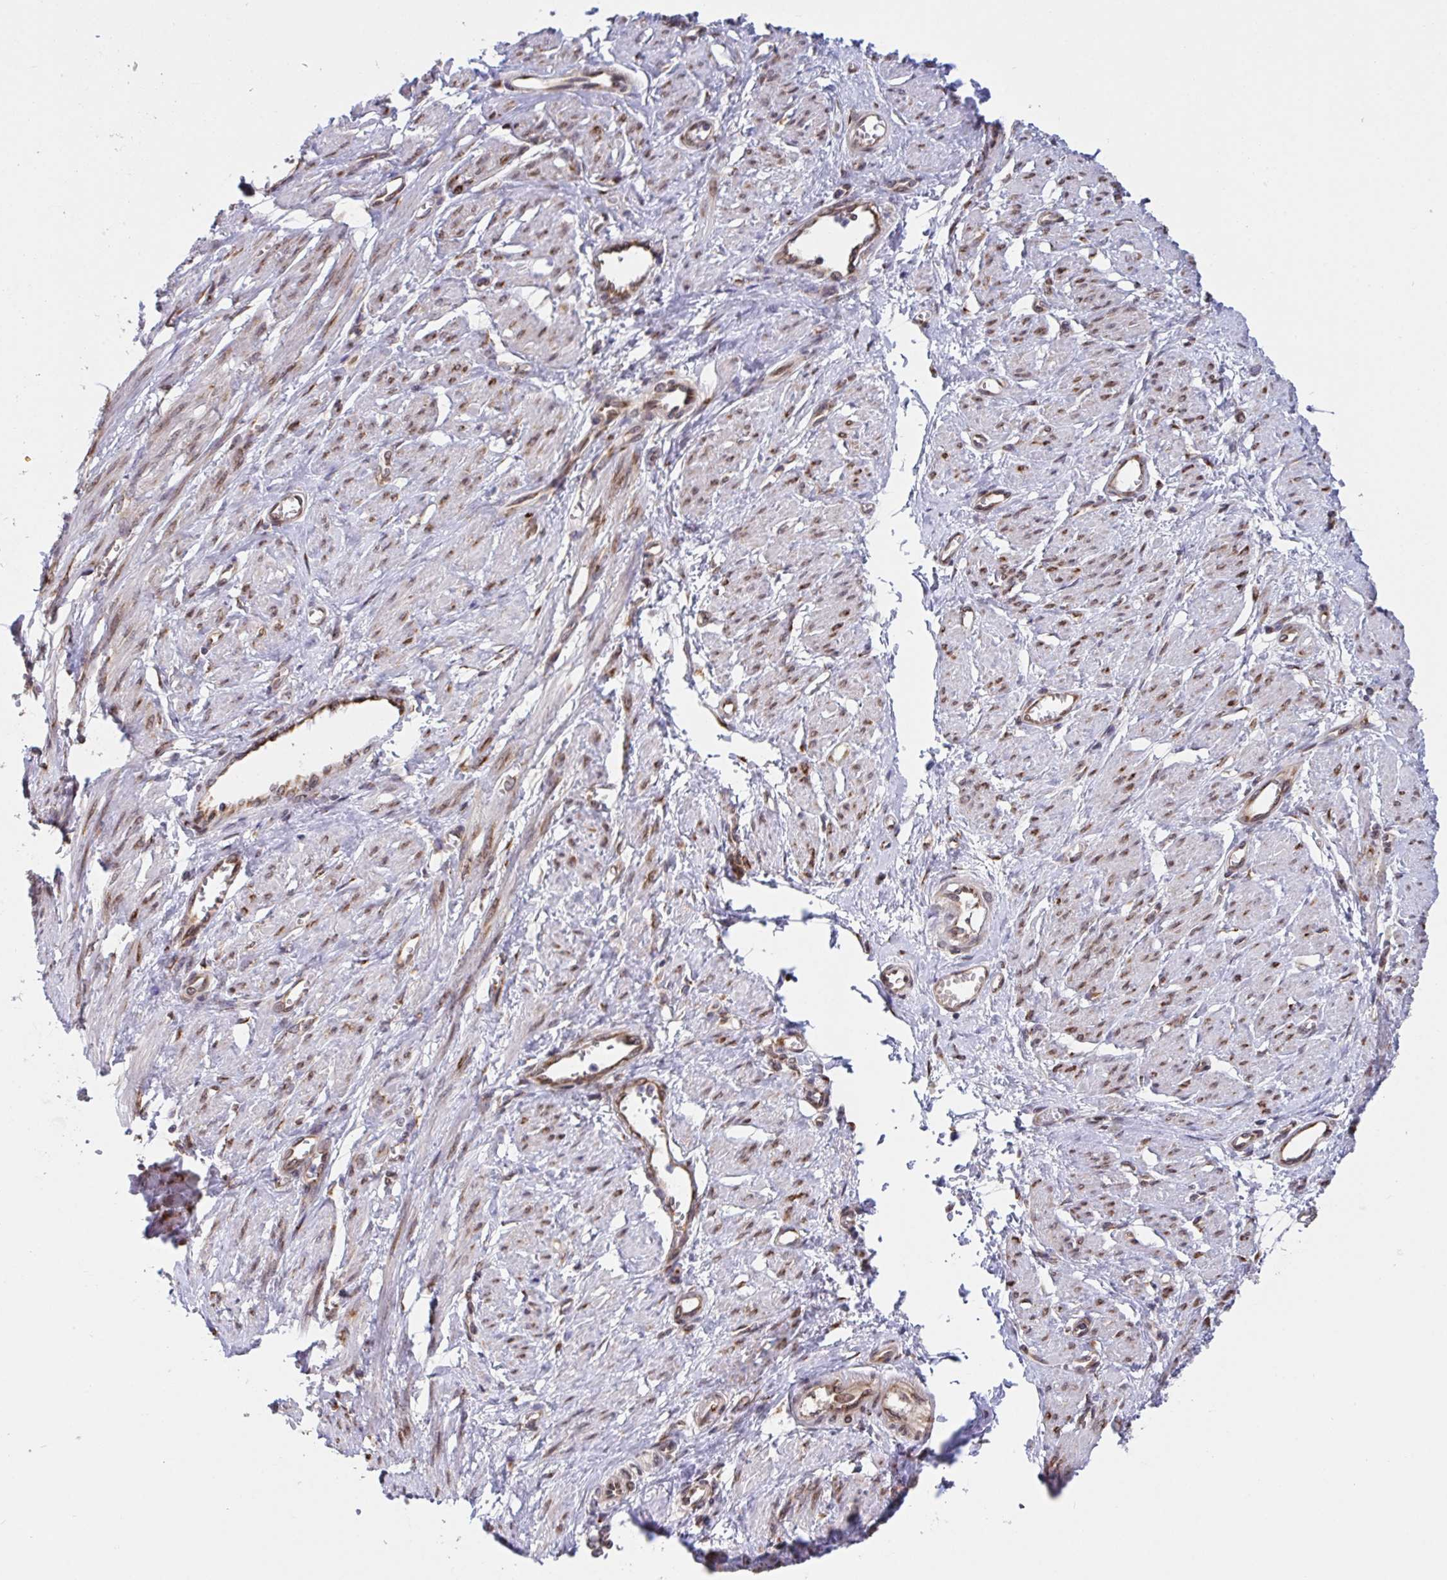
{"staining": {"intensity": "moderate", "quantity": ">75%", "location": "cytoplasmic/membranous"}, "tissue": "smooth muscle", "cell_type": "Smooth muscle cells", "image_type": "normal", "snomed": [{"axis": "morphology", "description": "Normal tissue, NOS"}, {"axis": "topography", "description": "Smooth muscle"}, {"axis": "topography", "description": "Uterus"}], "caption": "High-magnification brightfield microscopy of benign smooth muscle stained with DAB (3,3'-diaminobenzidine) (brown) and counterstained with hematoxylin (blue). smooth muscle cells exhibit moderate cytoplasmic/membranous positivity is present in approximately>75% of cells. Using DAB (3,3'-diaminobenzidine) (brown) and hematoxylin (blue) stains, captured at high magnification using brightfield microscopy.", "gene": "ATP5MJ", "patient": {"sex": "female", "age": 39}}